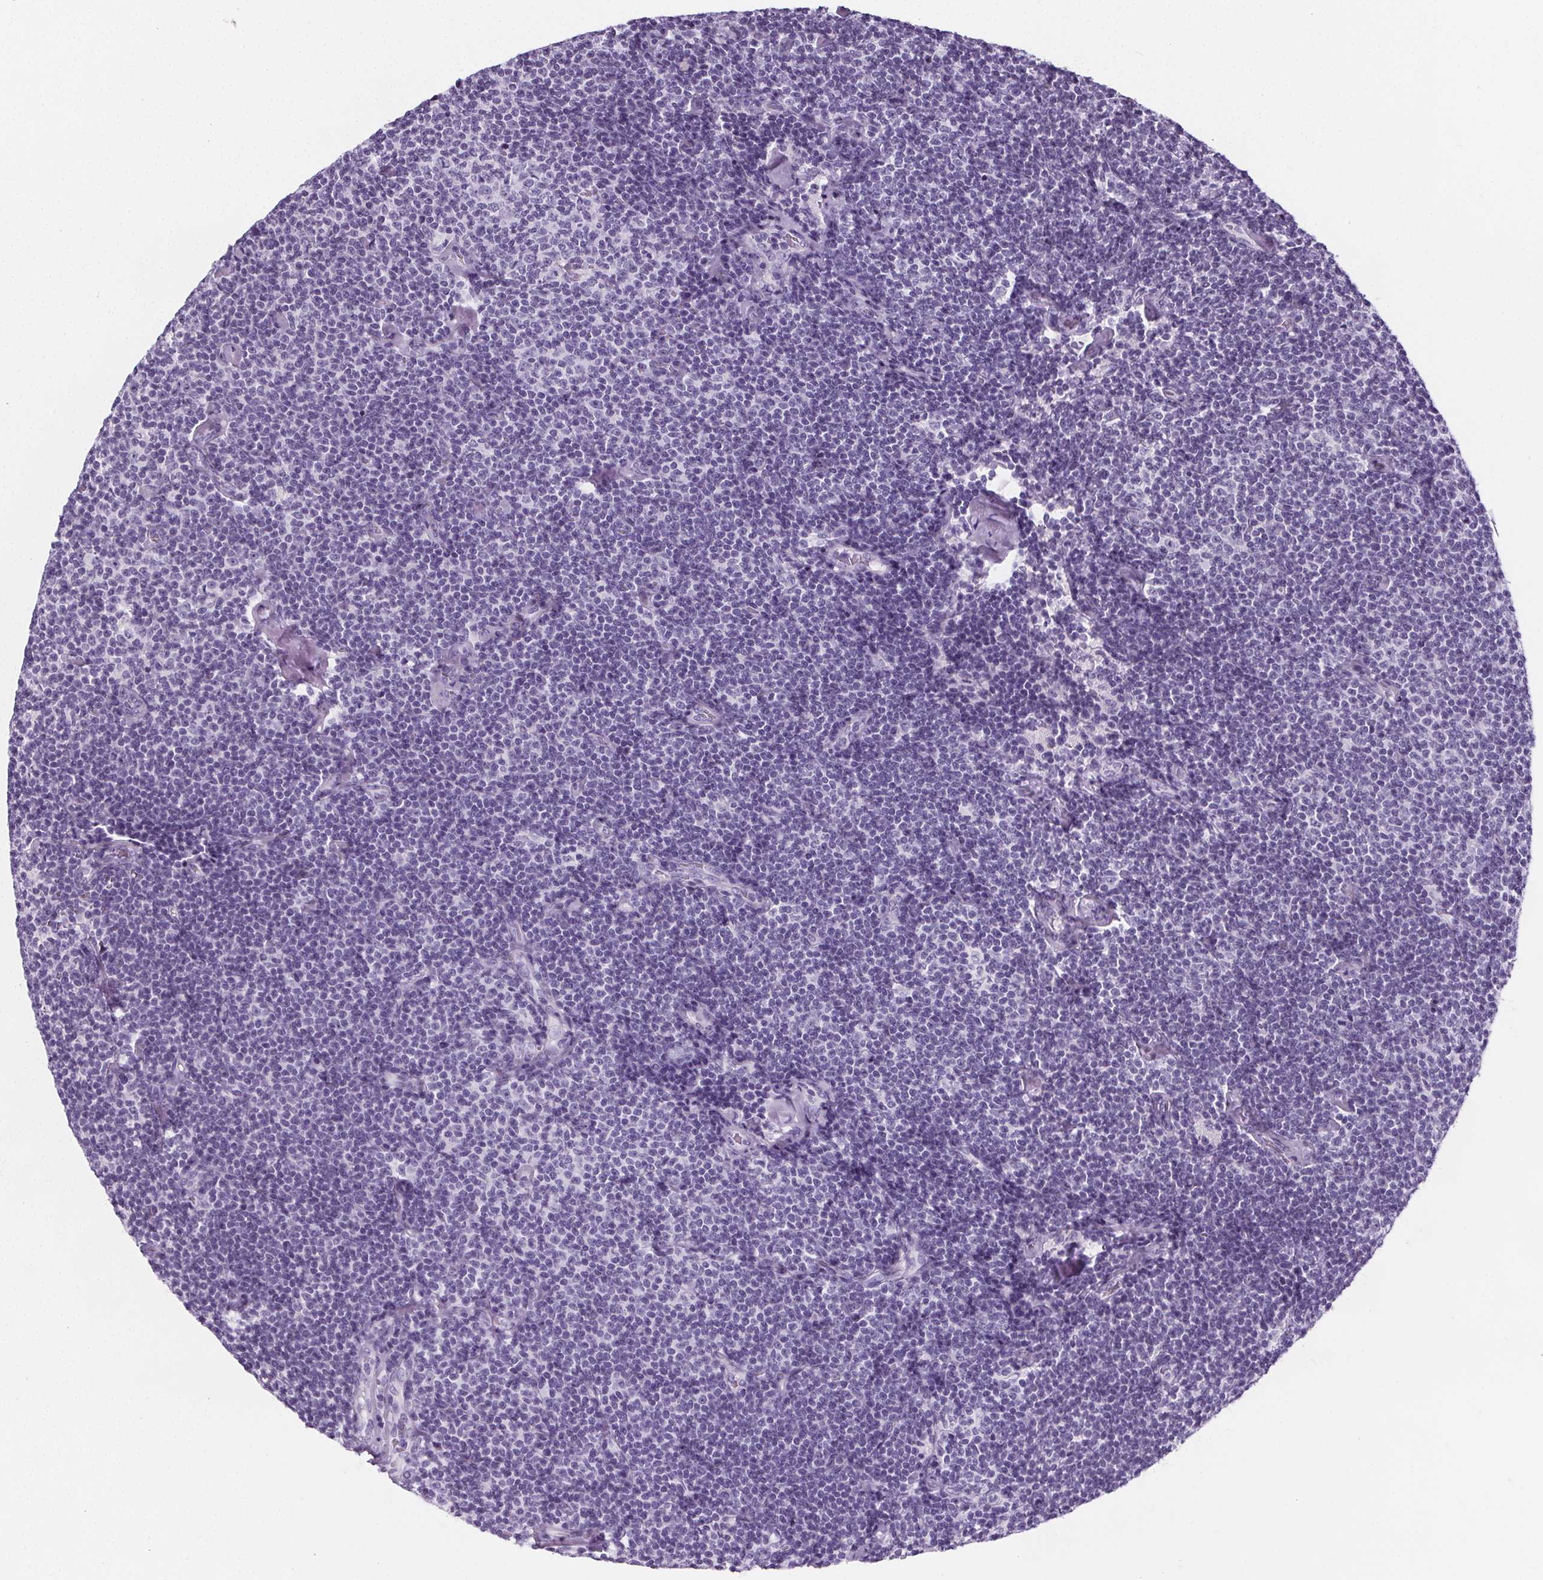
{"staining": {"intensity": "negative", "quantity": "none", "location": "none"}, "tissue": "lymphoma", "cell_type": "Tumor cells", "image_type": "cancer", "snomed": [{"axis": "morphology", "description": "Malignant lymphoma, non-Hodgkin's type, Low grade"}, {"axis": "topography", "description": "Lymph node"}], "caption": "Tumor cells show no significant positivity in lymphoma. The staining was performed using DAB (3,3'-diaminobenzidine) to visualize the protein expression in brown, while the nuclei were stained in blue with hematoxylin (Magnification: 20x).", "gene": "ADRB1", "patient": {"sex": "male", "age": 81}}